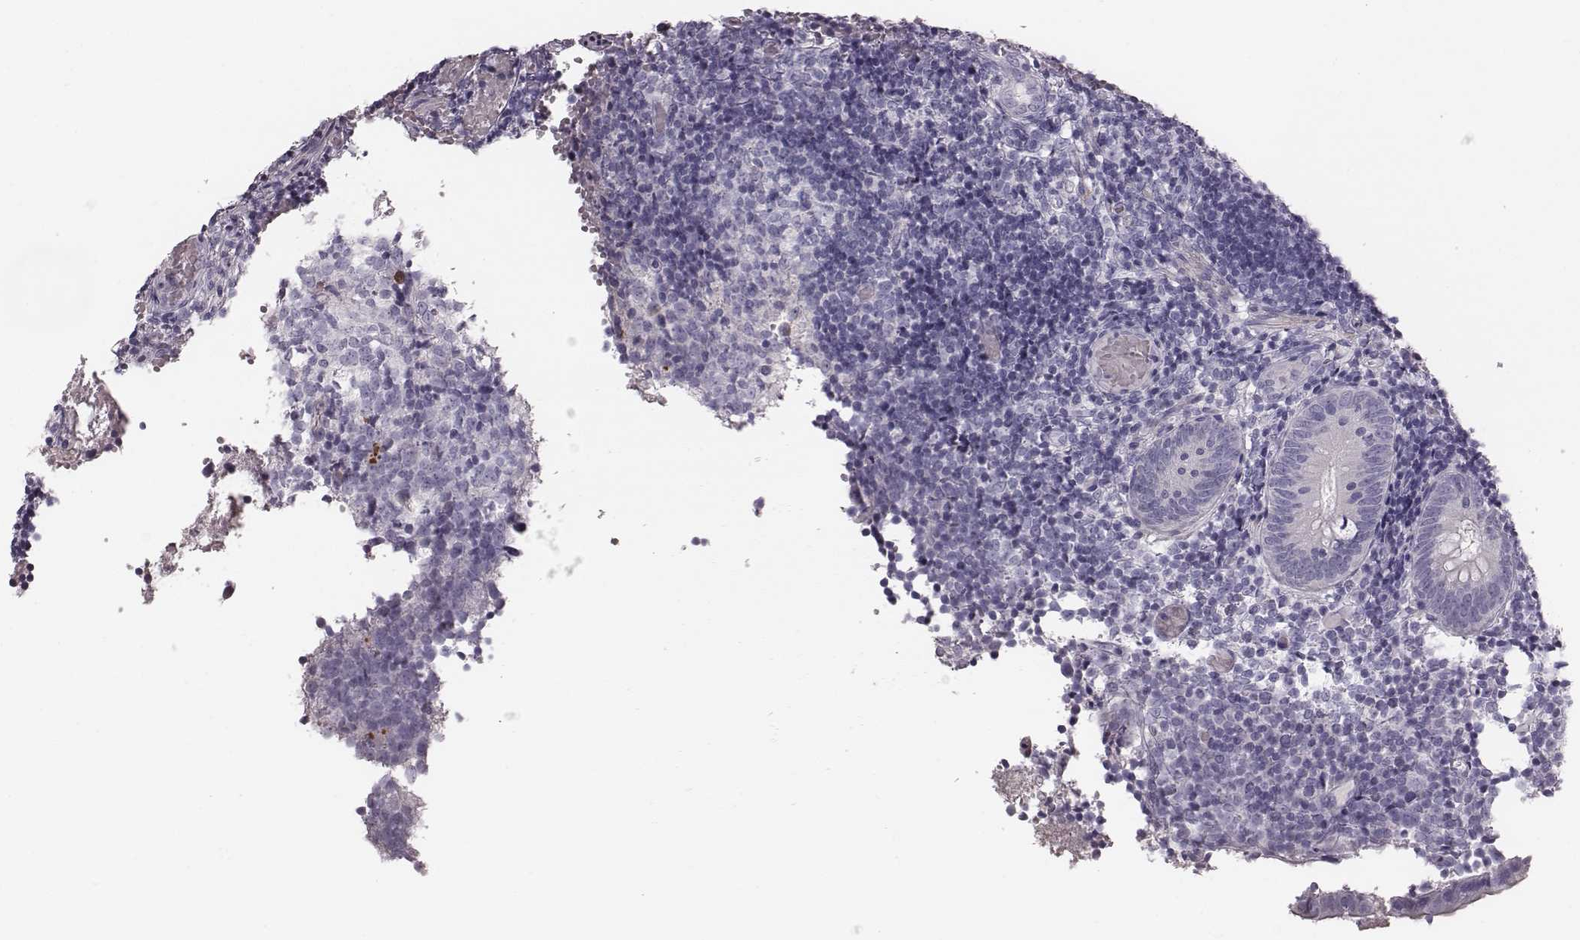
{"staining": {"intensity": "negative", "quantity": "none", "location": "none"}, "tissue": "appendix", "cell_type": "Glandular cells", "image_type": "normal", "snomed": [{"axis": "morphology", "description": "Normal tissue, NOS"}, {"axis": "topography", "description": "Appendix"}], "caption": "Immunohistochemistry (IHC) image of benign appendix: human appendix stained with DAB (3,3'-diaminobenzidine) demonstrates no significant protein positivity in glandular cells. (Brightfield microscopy of DAB immunohistochemistry (IHC) at high magnification).", "gene": "CRISP1", "patient": {"sex": "female", "age": 32}}